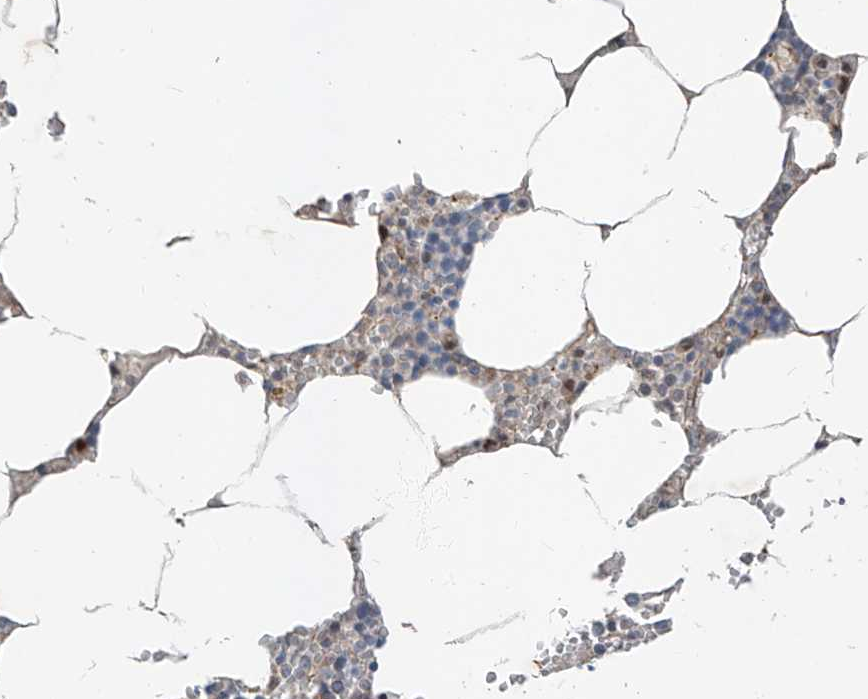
{"staining": {"intensity": "negative", "quantity": "none", "location": "none"}, "tissue": "bone marrow", "cell_type": "Hematopoietic cells", "image_type": "normal", "snomed": [{"axis": "morphology", "description": "Normal tissue, NOS"}, {"axis": "topography", "description": "Bone marrow"}], "caption": "Protein analysis of benign bone marrow shows no significant expression in hematopoietic cells.", "gene": "EPHX4", "patient": {"sex": "male", "age": 70}}